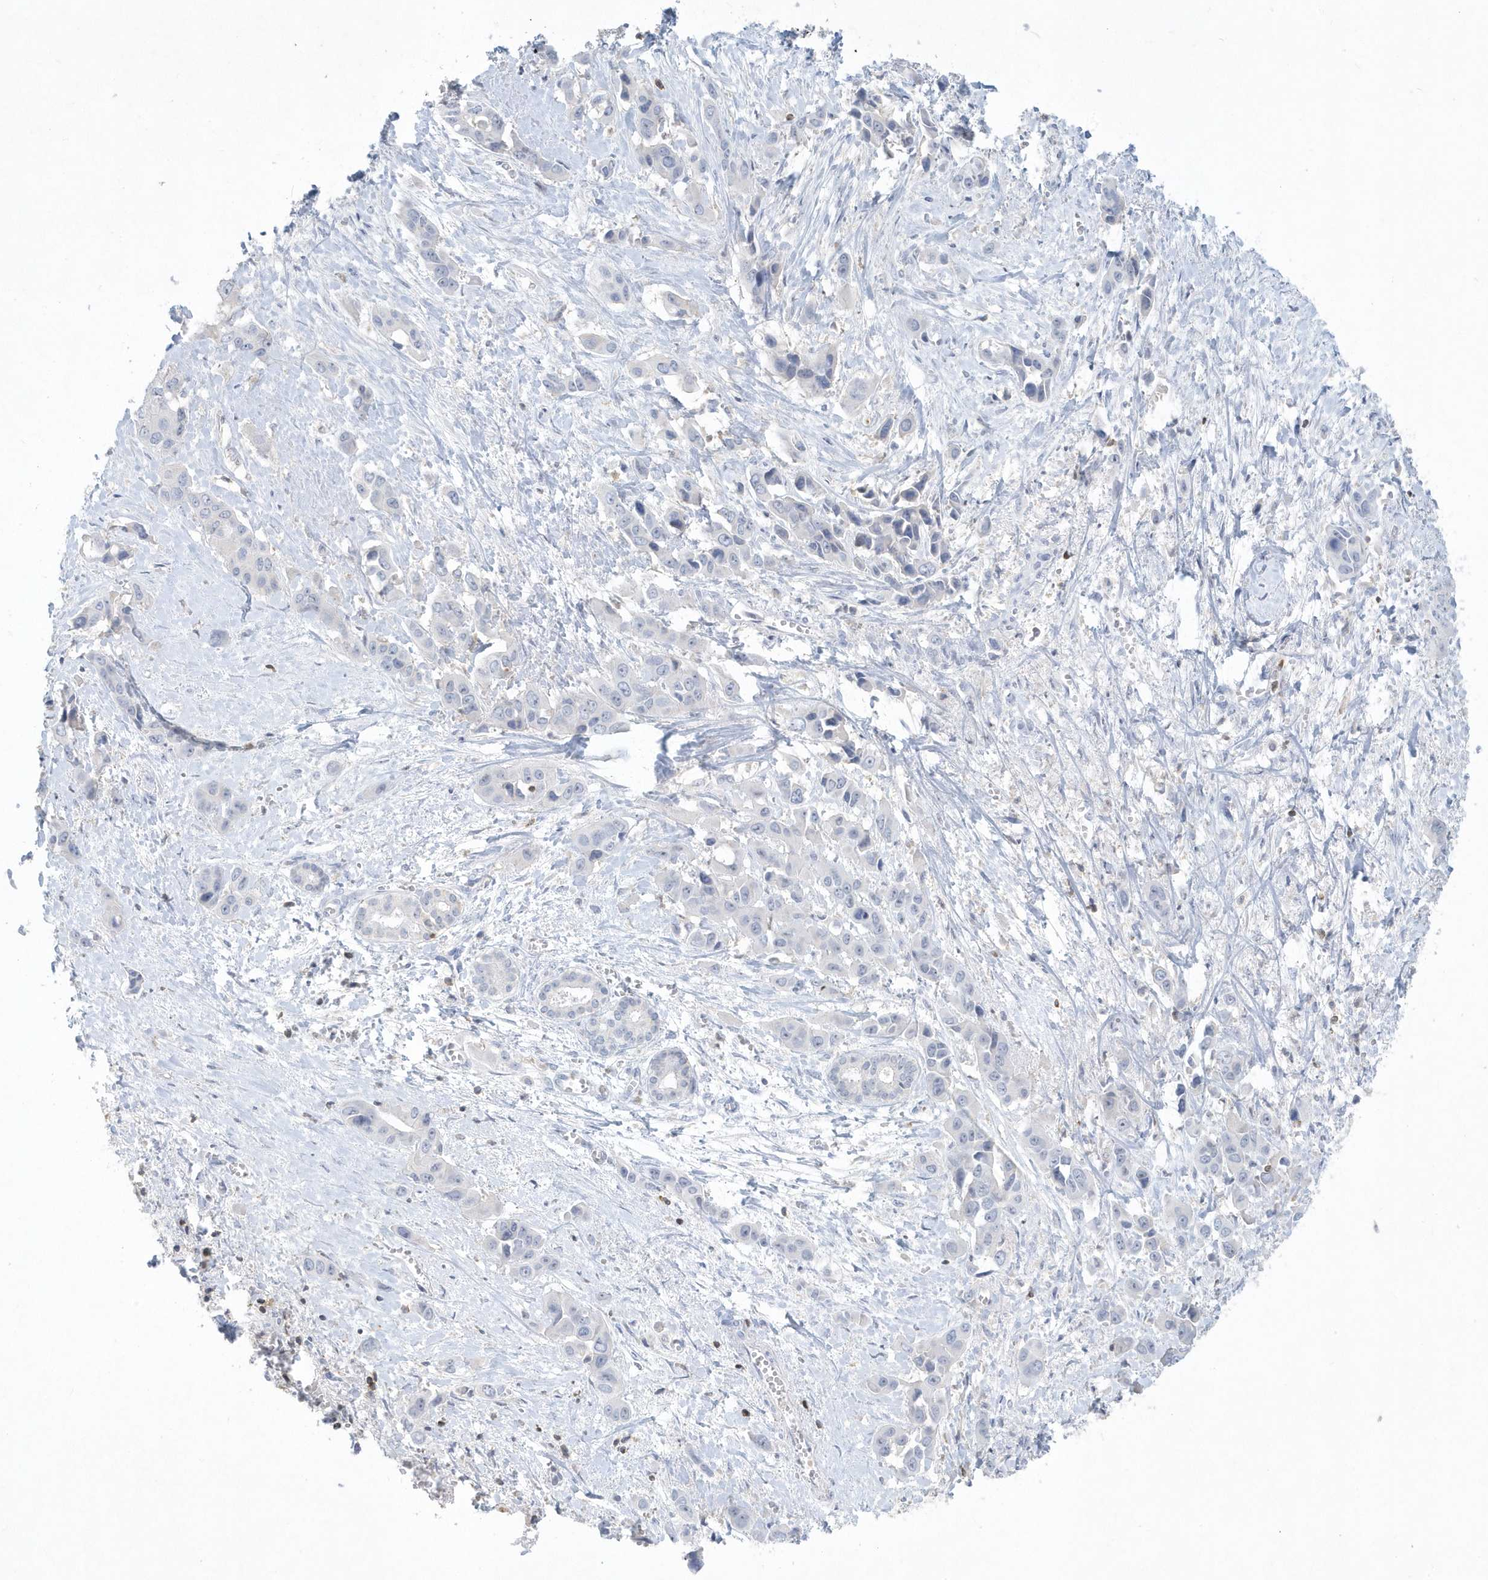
{"staining": {"intensity": "negative", "quantity": "none", "location": "none"}, "tissue": "liver cancer", "cell_type": "Tumor cells", "image_type": "cancer", "snomed": [{"axis": "morphology", "description": "Cholangiocarcinoma"}, {"axis": "topography", "description": "Liver"}], "caption": "Immunohistochemistry histopathology image of neoplastic tissue: human liver cancer (cholangiocarcinoma) stained with DAB (3,3'-diaminobenzidine) demonstrates no significant protein positivity in tumor cells.", "gene": "PSD4", "patient": {"sex": "female", "age": 52}}